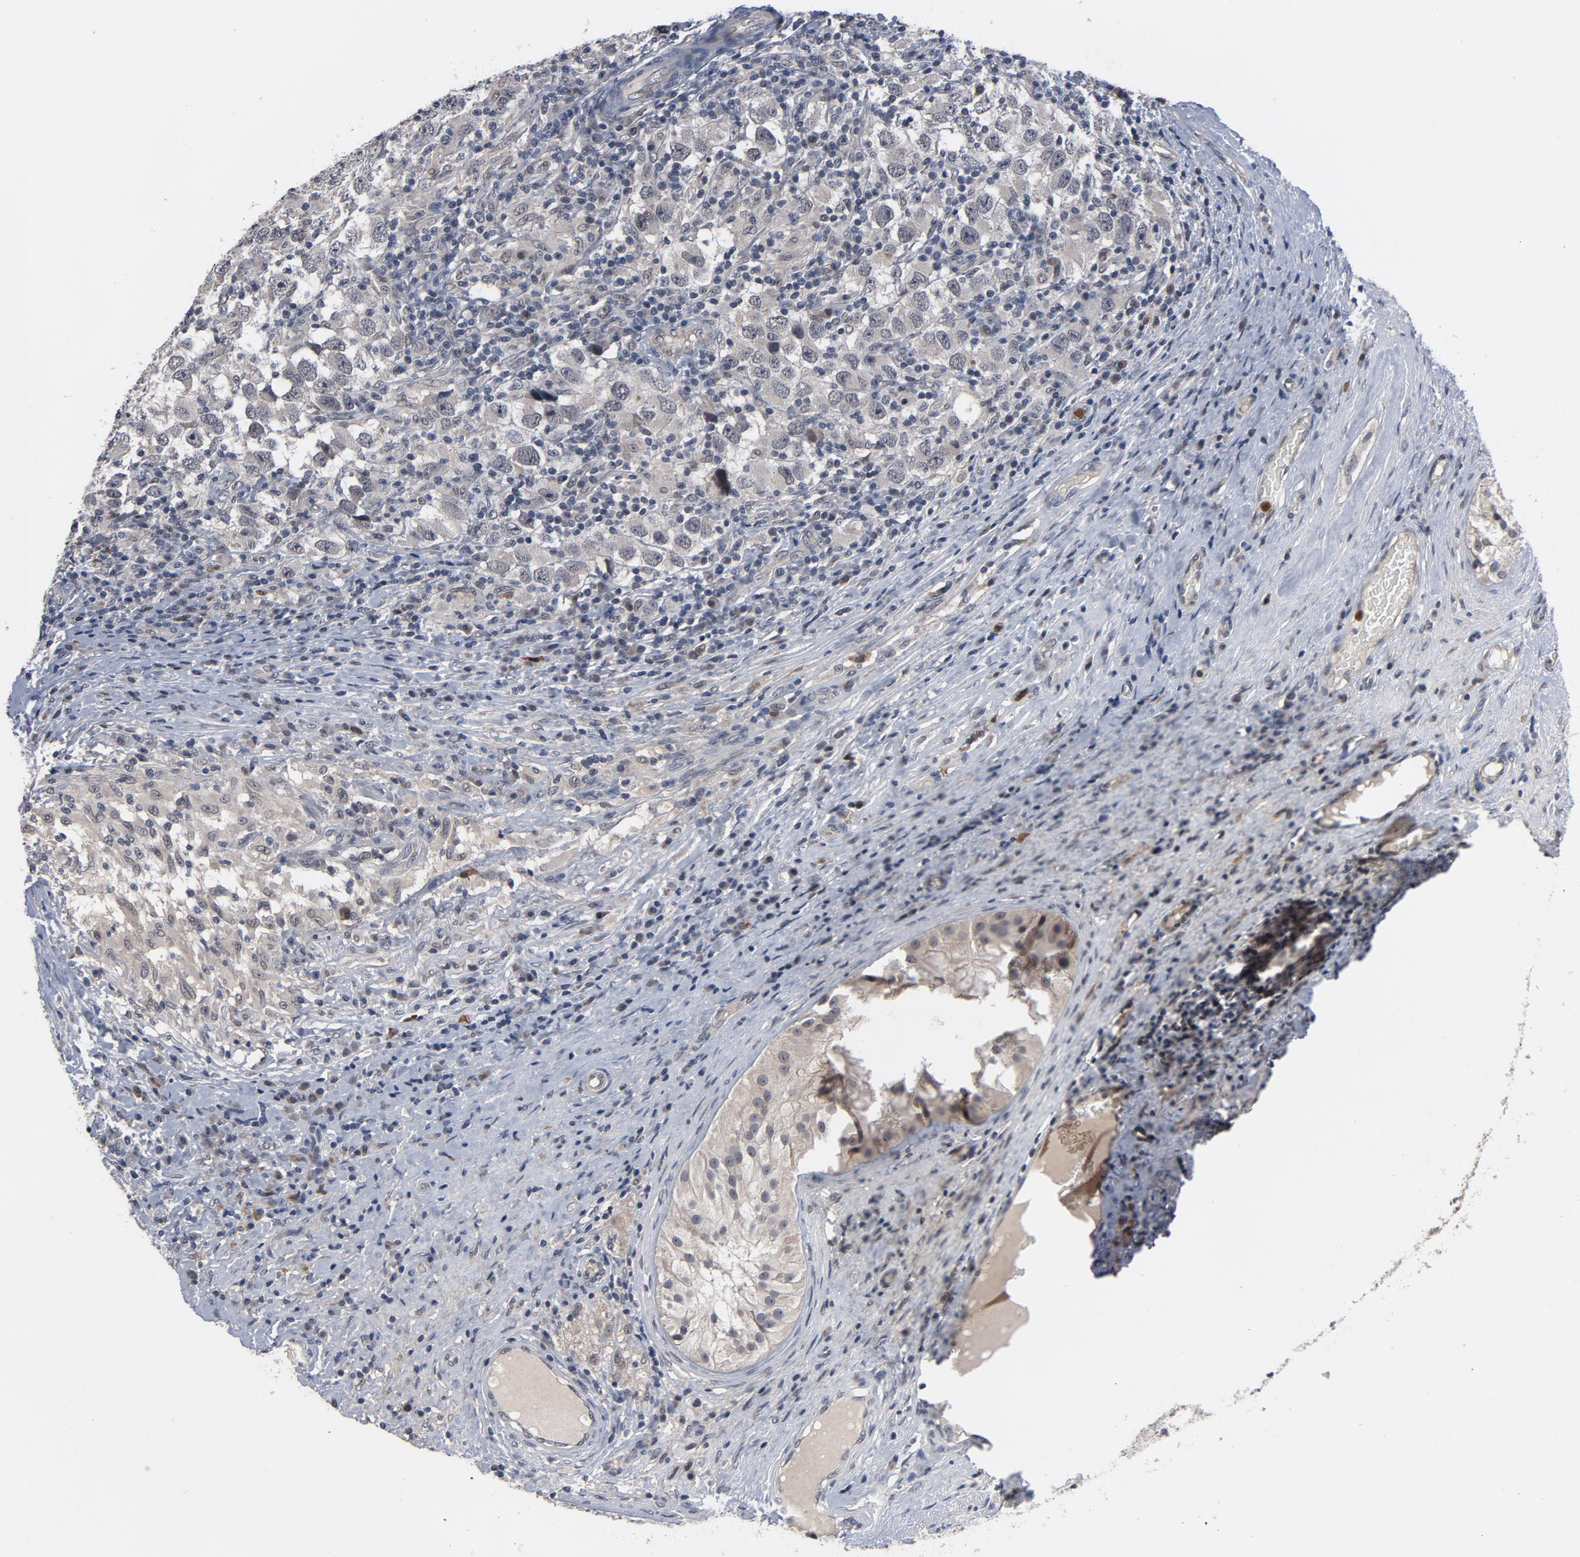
{"staining": {"intensity": "negative", "quantity": "none", "location": "none"}, "tissue": "testis cancer", "cell_type": "Tumor cells", "image_type": "cancer", "snomed": [{"axis": "morphology", "description": "Carcinoma, Embryonal, NOS"}, {"axis": "topography", "description": "Testis"}], "caption": "Photomicrograph shows no significant protein positivity in tumor cells of testis embryonal carcinoma.", "gene": "RTL5", "patient": {"sex": "male", "age": 21}}